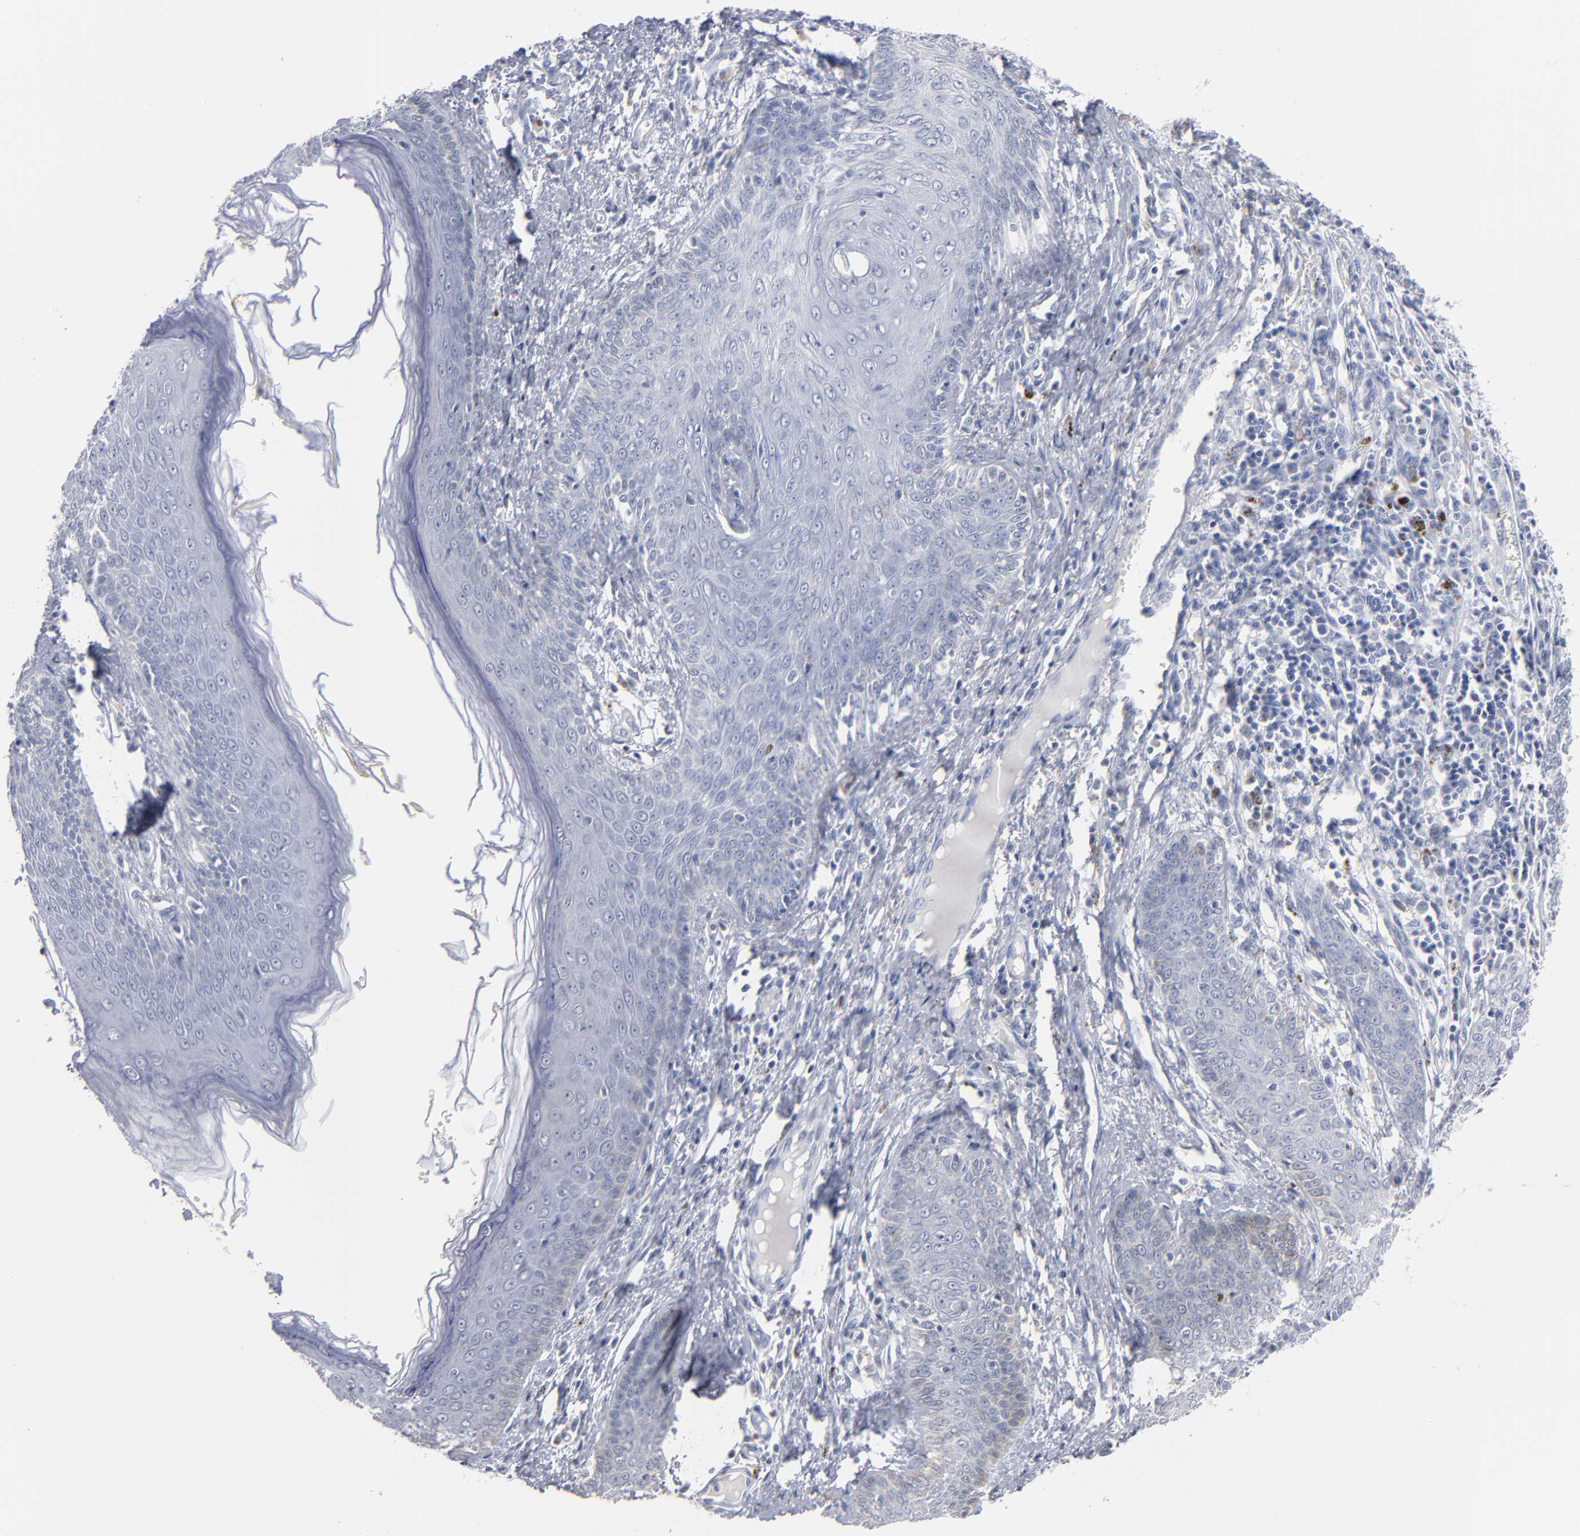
{"staining": {"intensity": "negative", "quantity": "none", "location": "none"}, "tissue": "skin cancer", "cell_type": "Tumor cells", "image_type": "cancer", "snomed": [{"axis": "morphology", "description": "Basal cell carcinoma"}, {"axis": "topography", "description": "Skin"}], "caption": "A high-resolution photomicrograph shows IHC staining of basal cell carcinoma (skin), which shows no significant staining in tumor cells.", "gene": "RPH3A", "patient": {"sex": "female", "age": 64}}